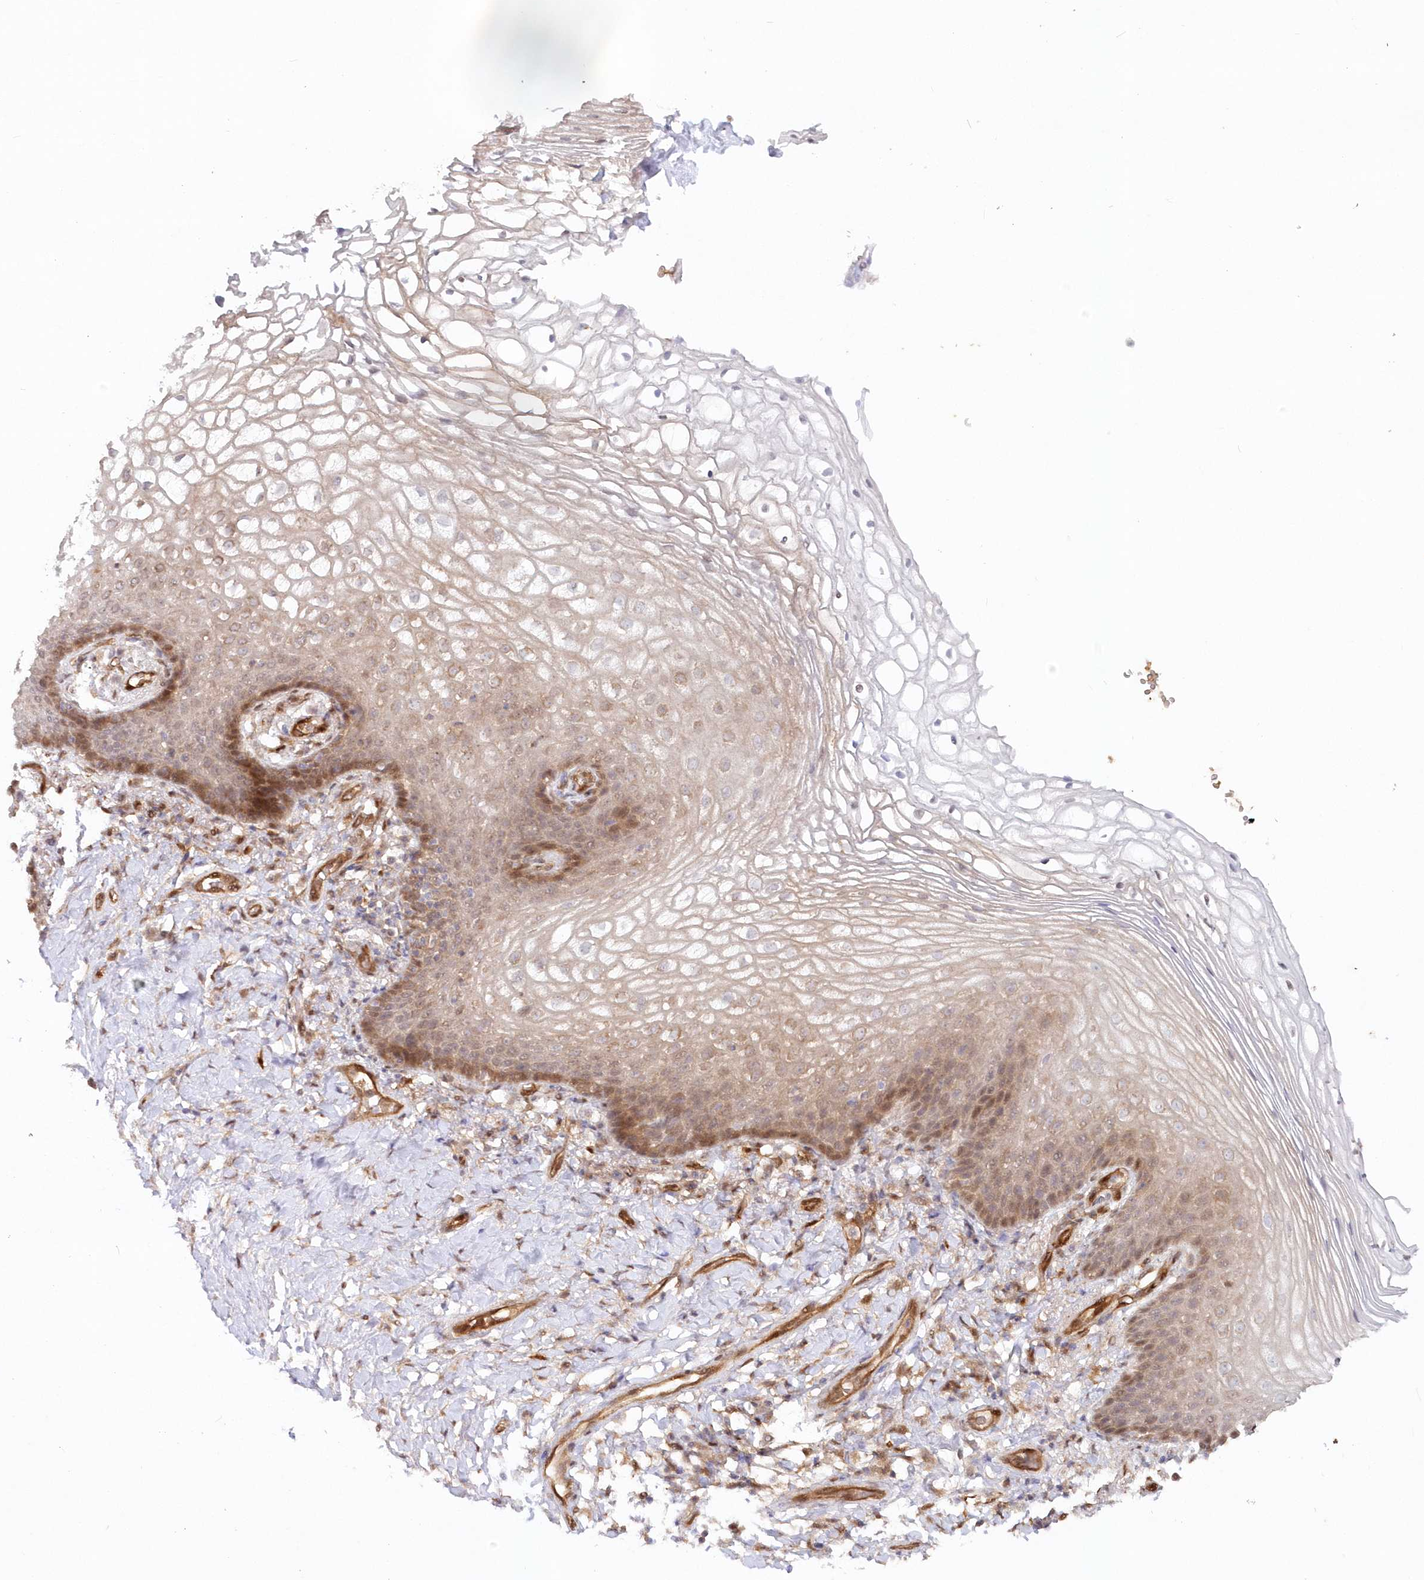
{"staining": {"intensity": "moderate", "quantity": "<25%", "location": "cytoplasmic/membranous,nuclear"}, "tissue": "vagina", "cell_type": "Squamous epithelial cells", "image_type": "normal", "snomed": [{"axis": "morphology", "description": "Normal tissue, NOS"}, {"axis": "topography", "description": "Vagina"}], "caption": "Immunohistochemical staining of unremarkable human vagina displays <25% levels of moderate cytoplasmic/membranous,nuclear protein positivity in about <25% of squamous epithelial cells. The protein is shown in brown color, while the nuclei are stained blue.", "gene": "GBE1", "patient": {"sex": "female", "age": 60}}